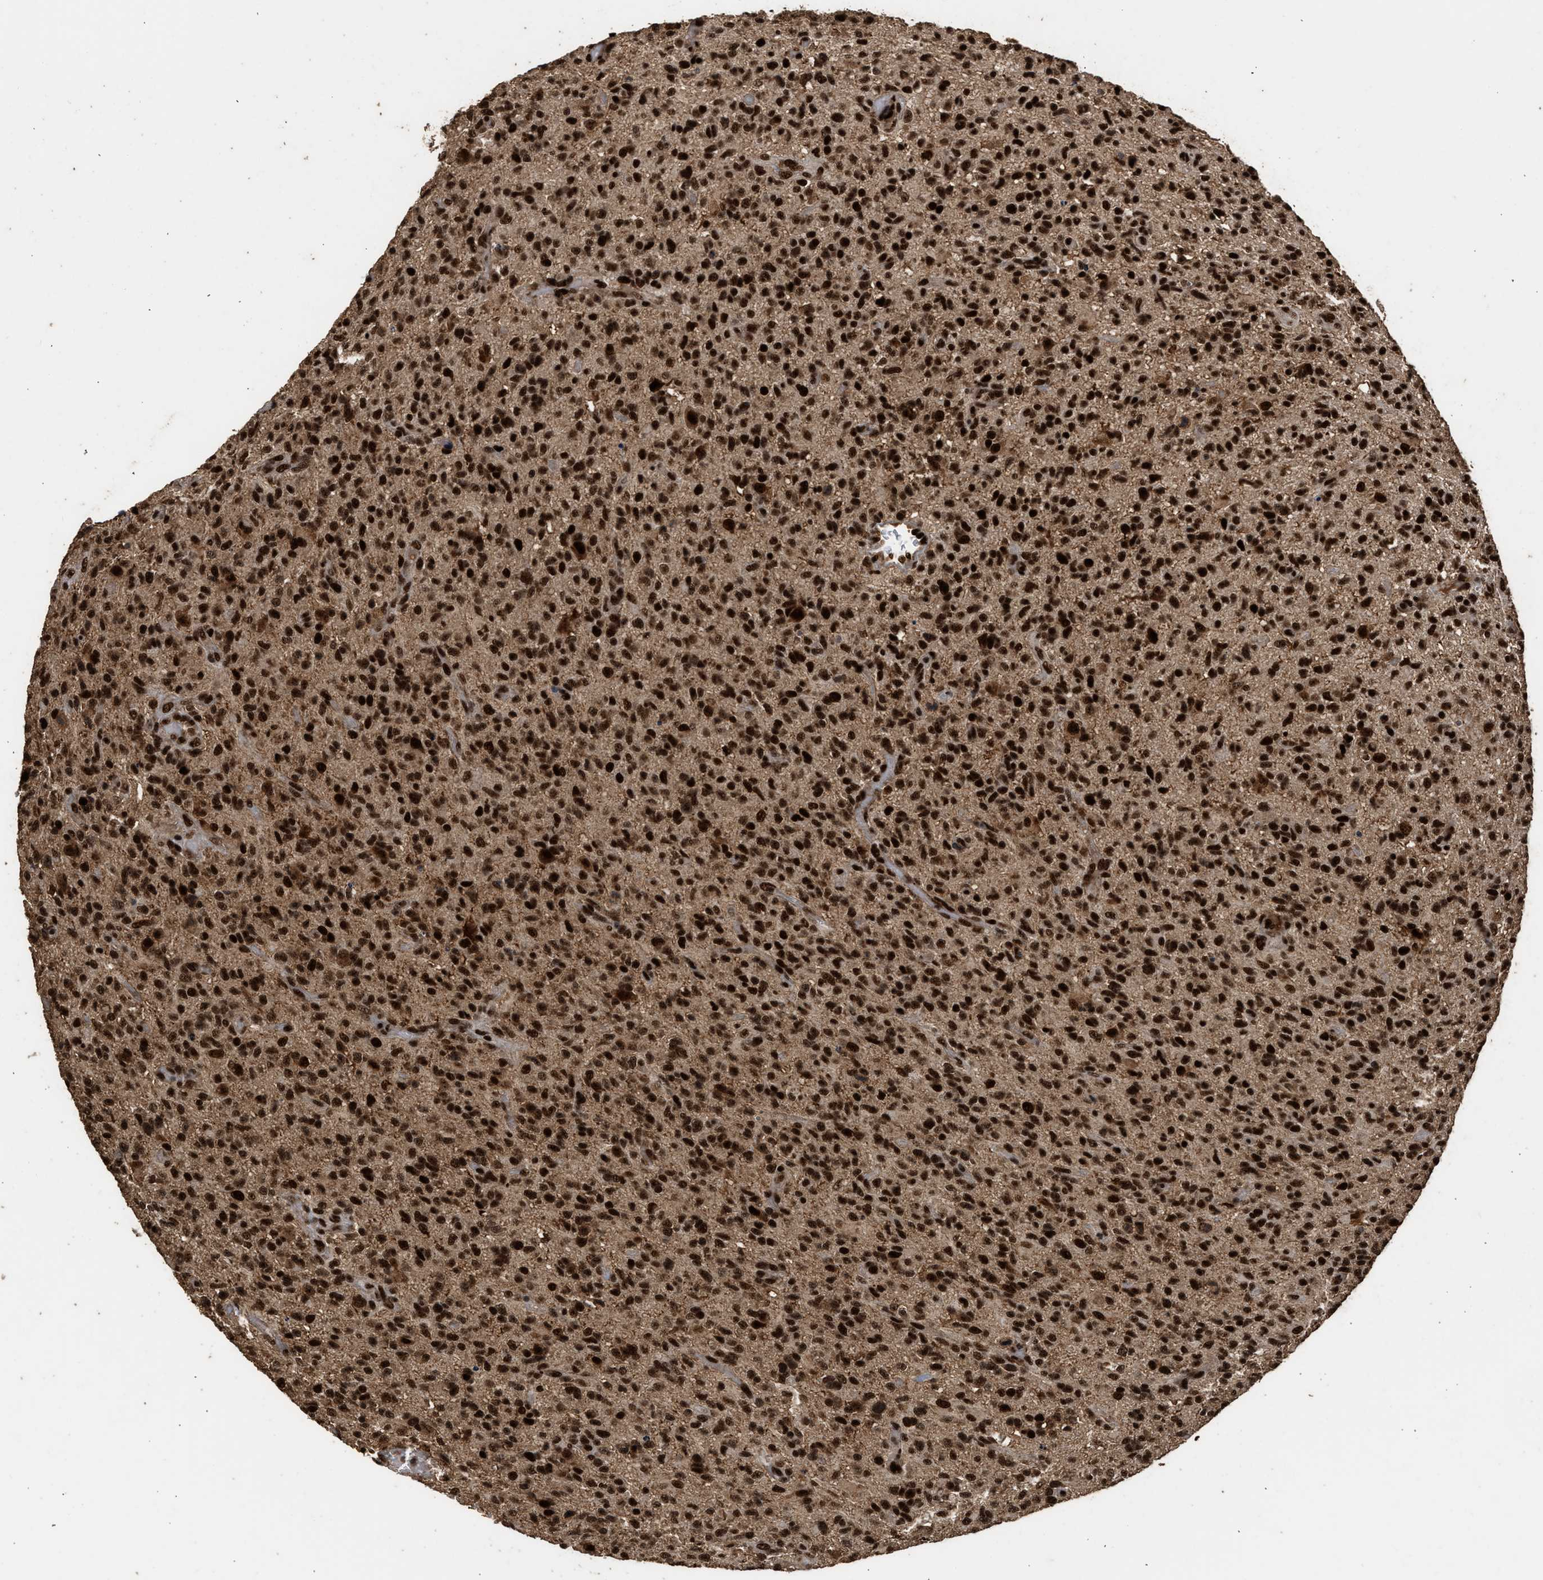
{"staining": {"intensity": "strong", "quantity": ">75%", "location": "nuclear"}, "tissue": "glioma", "cell_type": "Tumor cells", "image_type": "cancer", "snomed": [{"axis": "morphology", "description": "Glioma, malignant, High grade"}, {"axis": "topography", "description": "Brain"}], "caption": "There is high levels of strong nuclear expression in tumor cells of glioma, as demonstrated by immunohistochemical staining (brown color).", "gene": "PPP4R3B", "patient": {"sex": "male", "age": 71}}